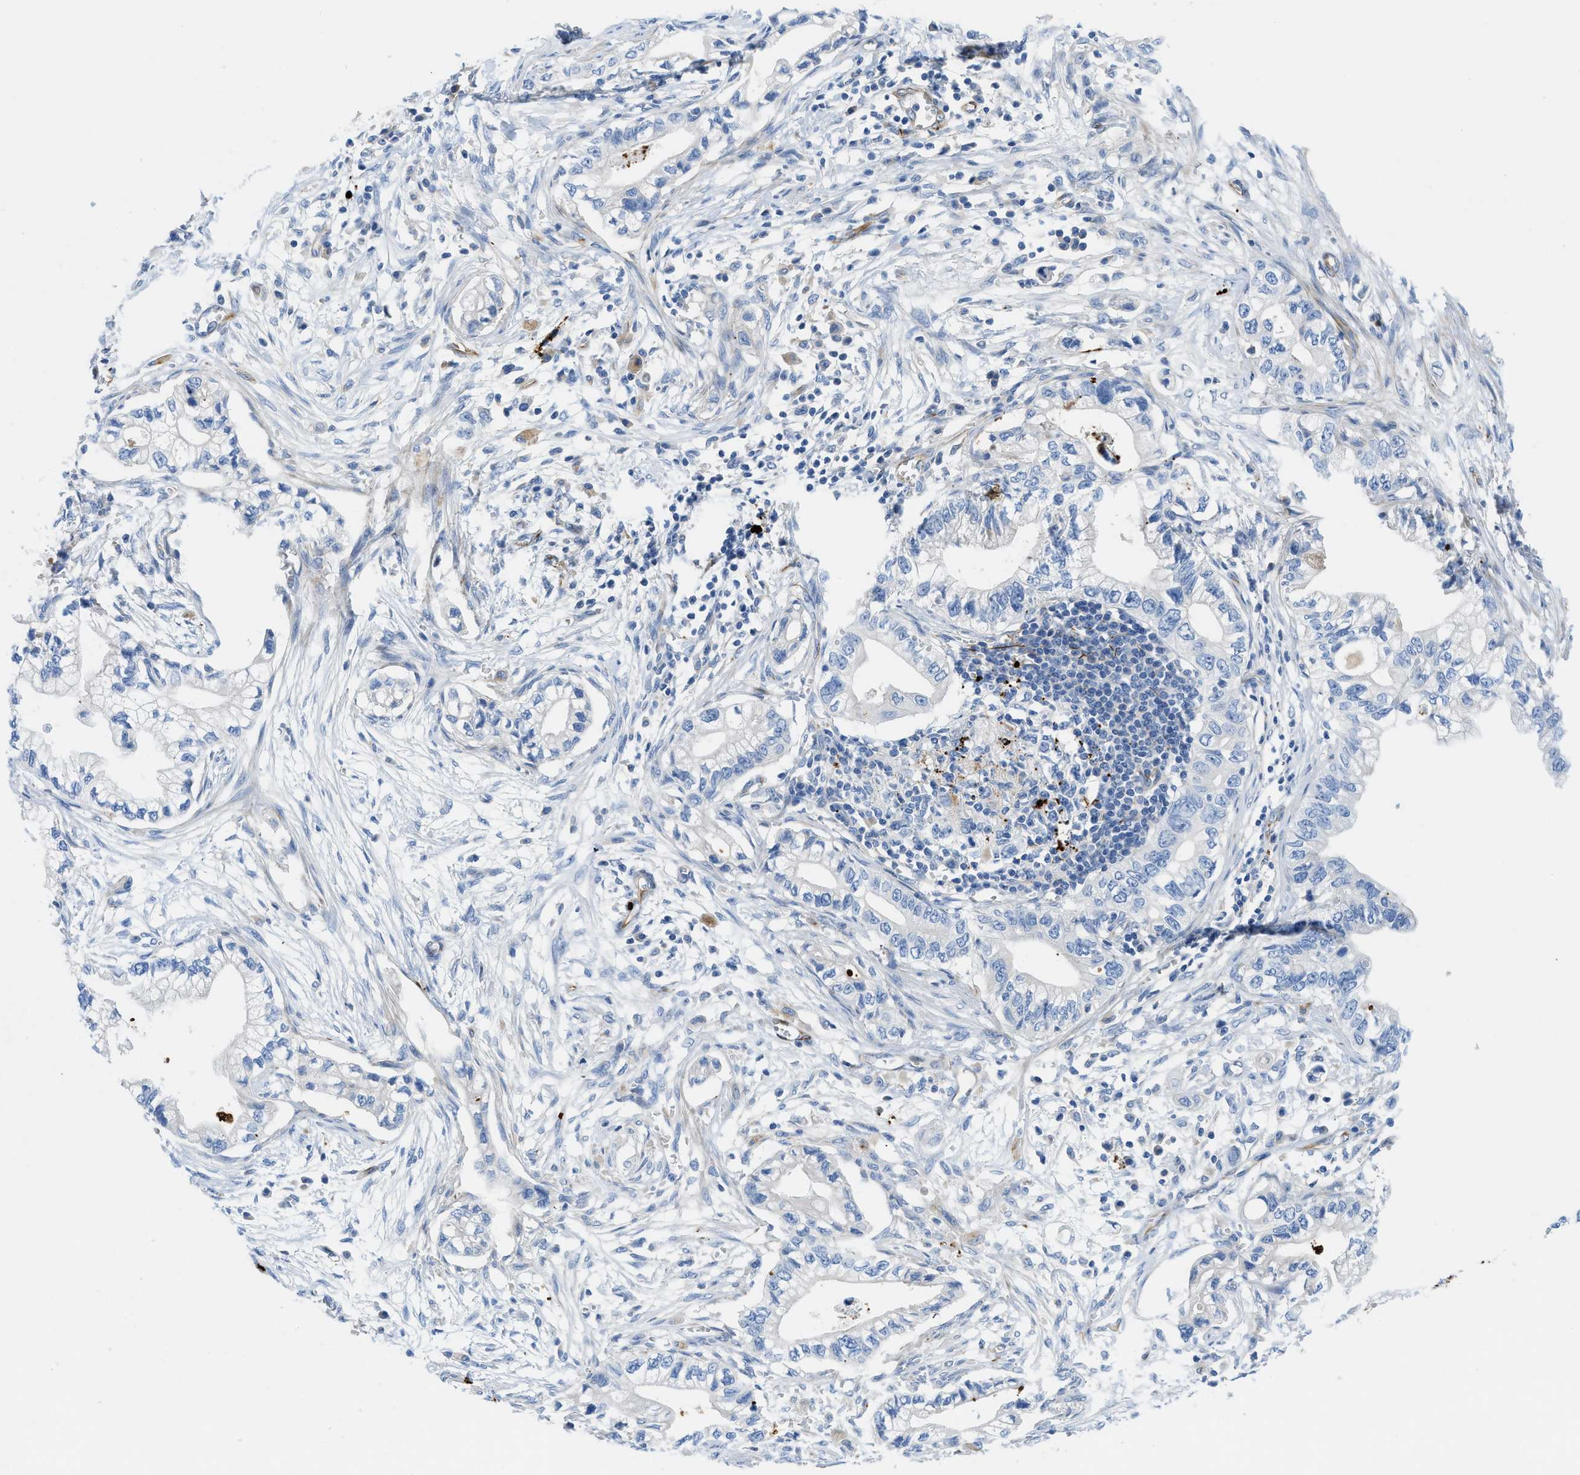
{"staining": {"intensity": "negative", "quantity": "none", "location": "none"}, "tissue": "pancreatic cancer", "cell_type": "Tumor cells", "image_type": "cancer", "snomed": [{"axis": "morphology", "description": "Adenocarcinoma, NOS"}, {"axis": "topography", "description": "Pancreas"}], "caption": "This is a micrograph of immunohistochemistry staining of pancreatic cancer, which shows no positivity in tumor cells.", "gene": "XCR1", "patient": {"sex": "male", "age": 56}}